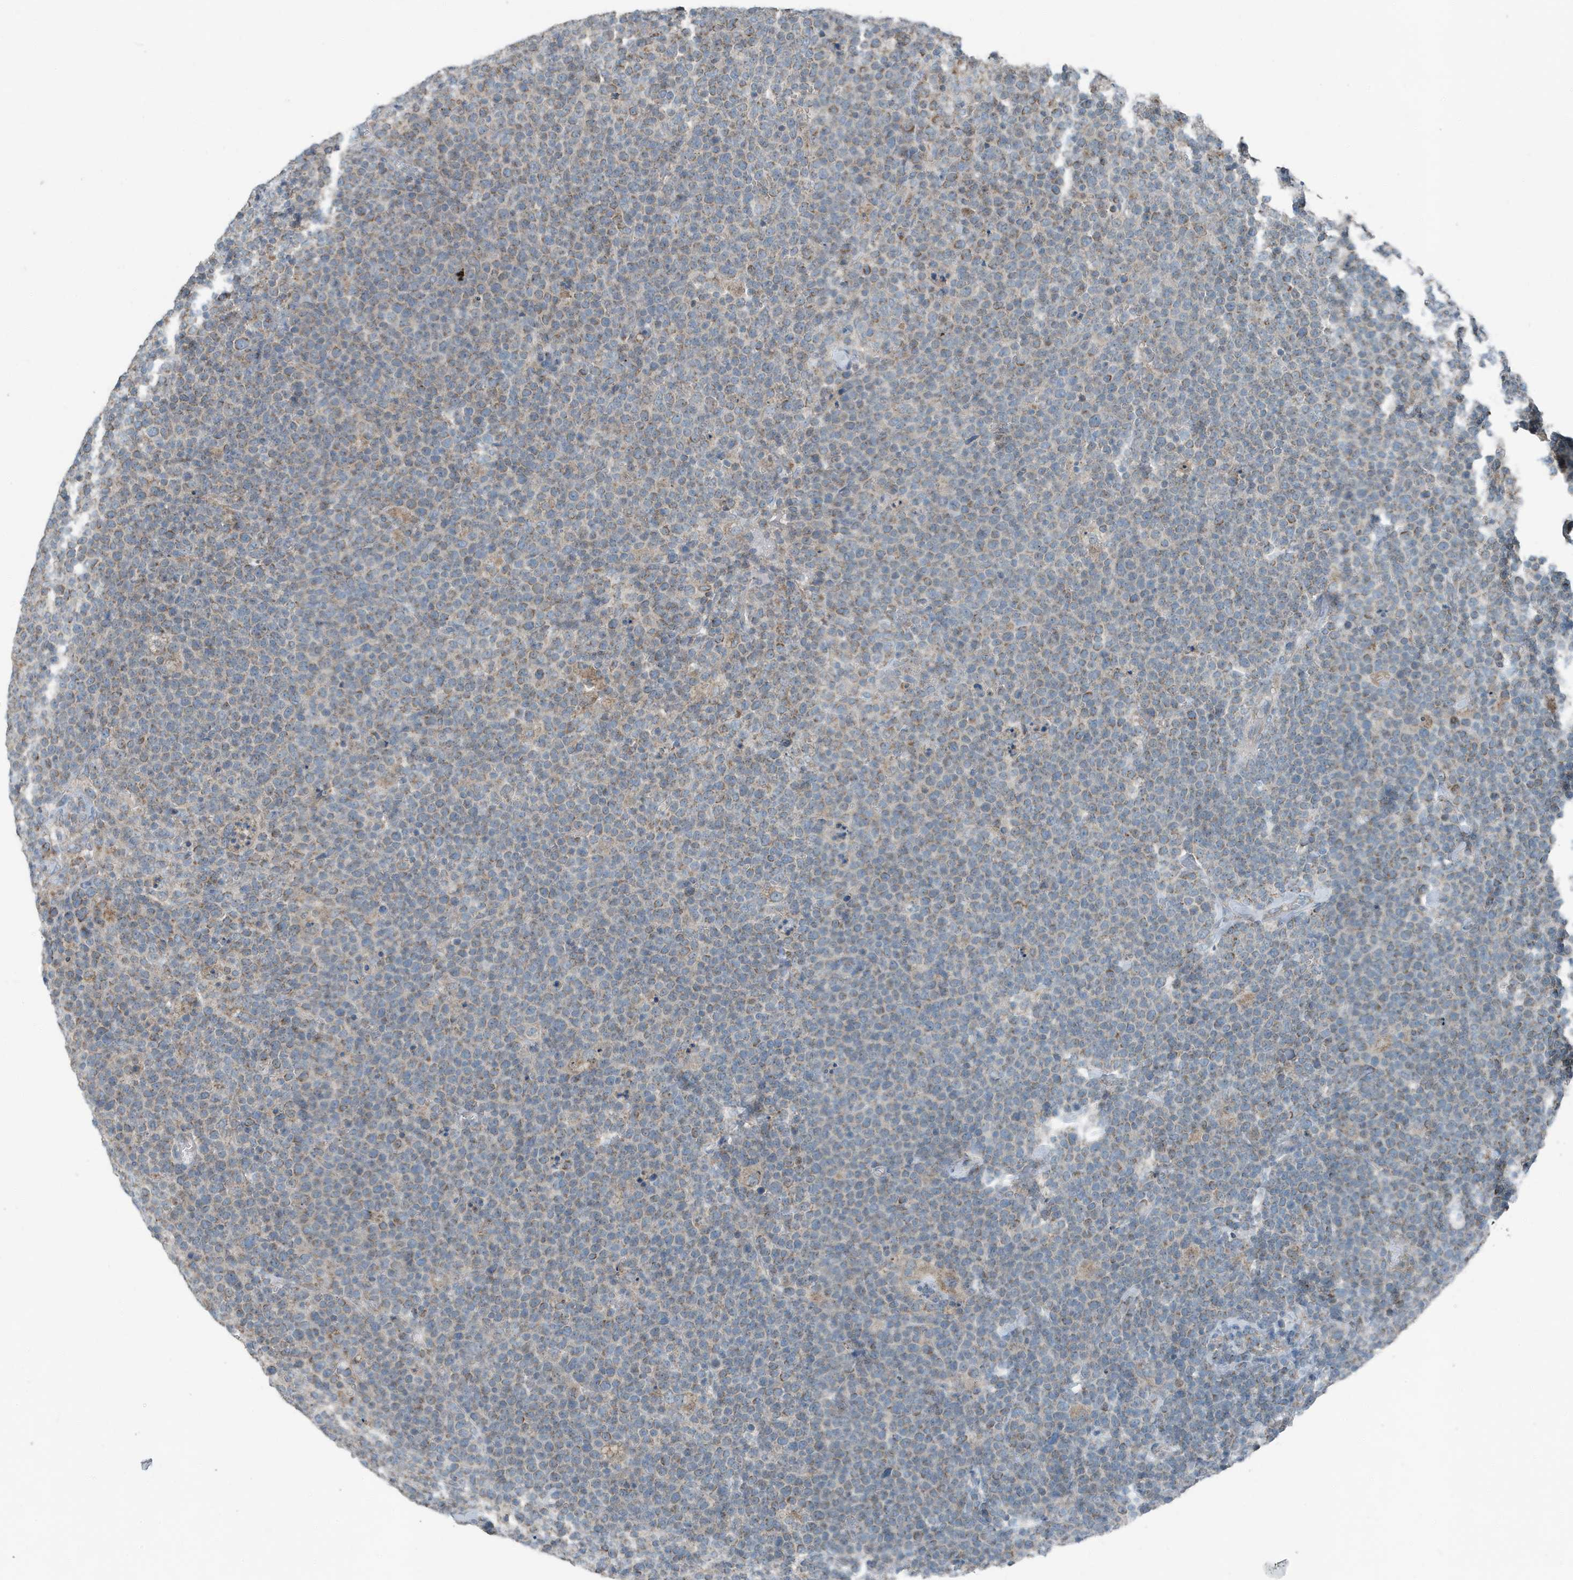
{"staining": {"intensity": "weak", "quantity": "25%-75%", "location": "cytoplasmic/membranous"}, "tissue": "lymphoma", "cell_type": "Tumor cells", "image_type": "cancer", "snomed": [{"axis": "morphology", "description": "Malignant lymphoma, non-Hodgkin's type, High grade"}, {"axis": "topography", "description": "Lymph node"}], "caption": "Malignant lymphoma, non-Hodgkin's type (high-grade) stained with immunohistochemistry (IHC) displays weak cytoplasmic/membranous positivity in approximately 25%-75% of tumor cells.", "gene": "MT-CYB", "patient": {"sex": "male", "age": 61}}